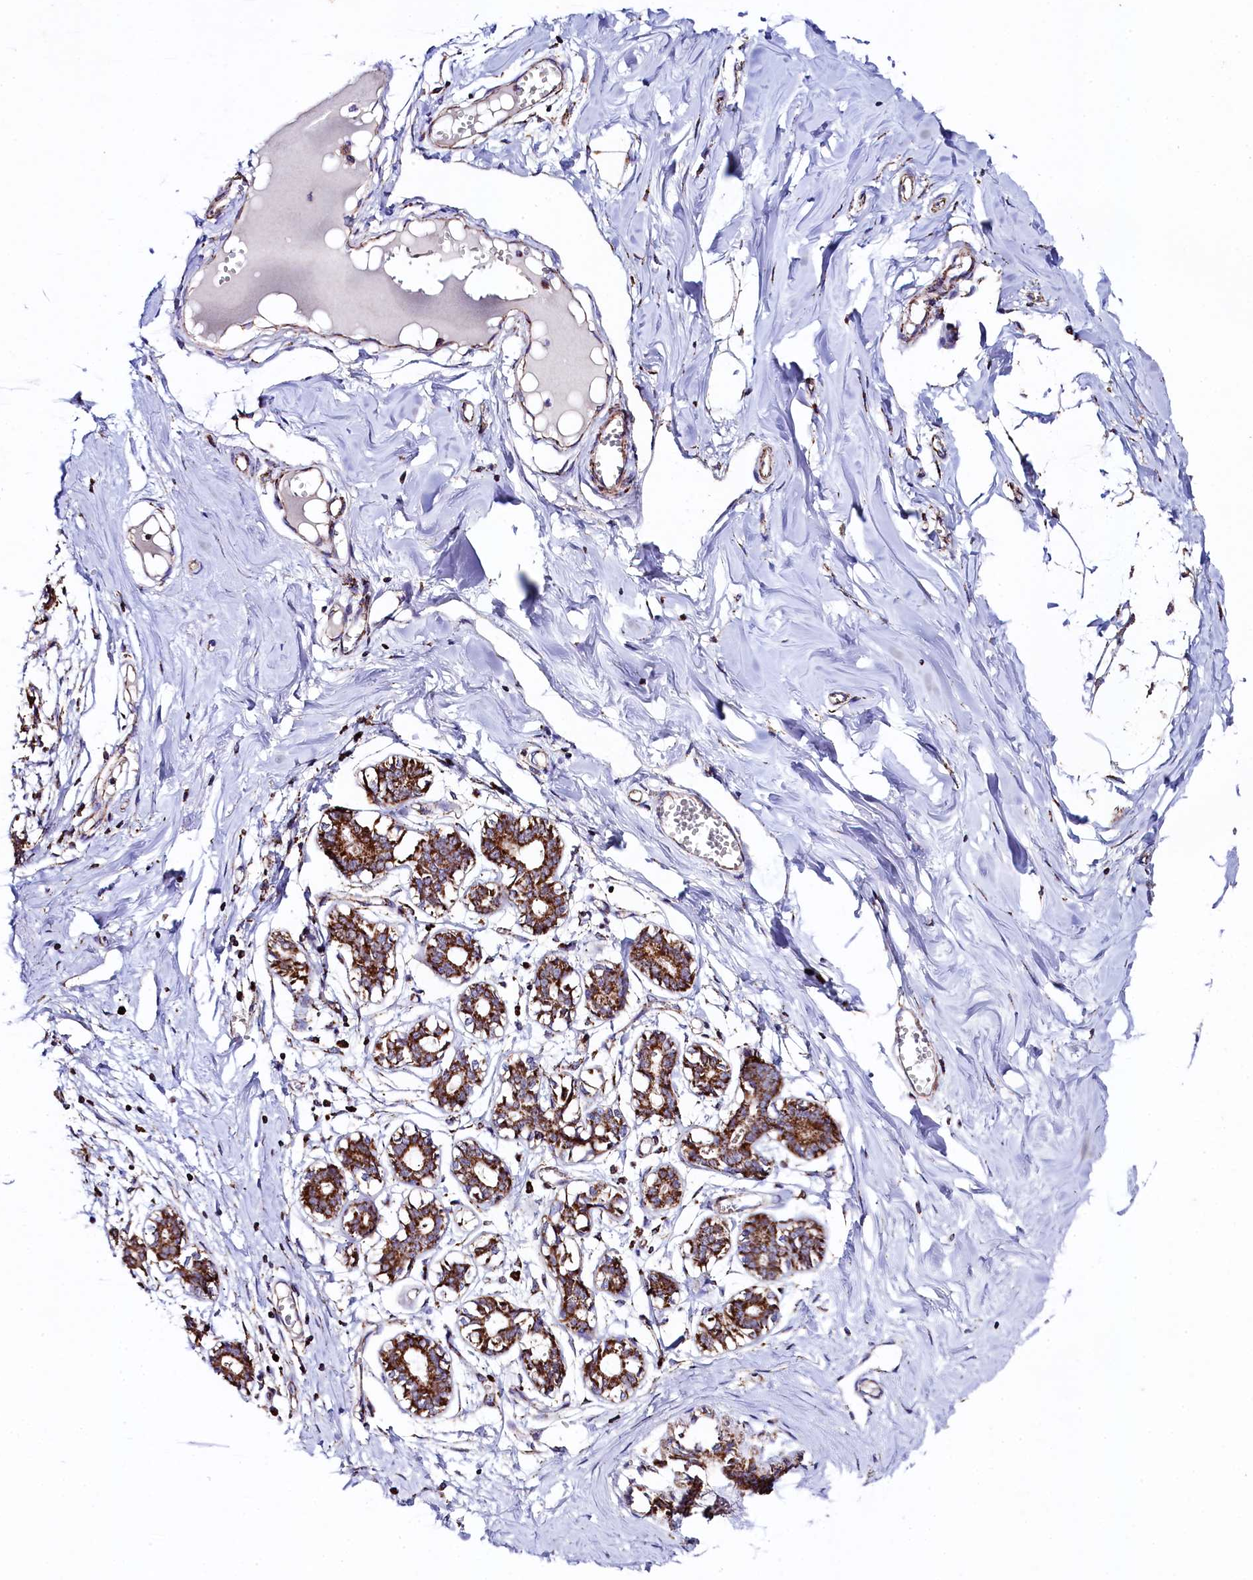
{"staining": {"intensity": "weak", "quantity": "25%-75%", "location": "cytoplasmic/membranous"}, "tissue": "breast", "cell_type": "Adipocytes", "image_type": "normal", "snomed": [{"axis": "morphology", "description": "Normal tissue, NOS"}, {"axis": "topography", "description": "Breast"}], "caption": "Immunohistochemical staining of normal breast displays weak cytoplasmic/membranous protein staining in approximately 25%-75% of adipocytes.", "gene": "CLYBL", "patient": {"sex": "female", "age": 27}}